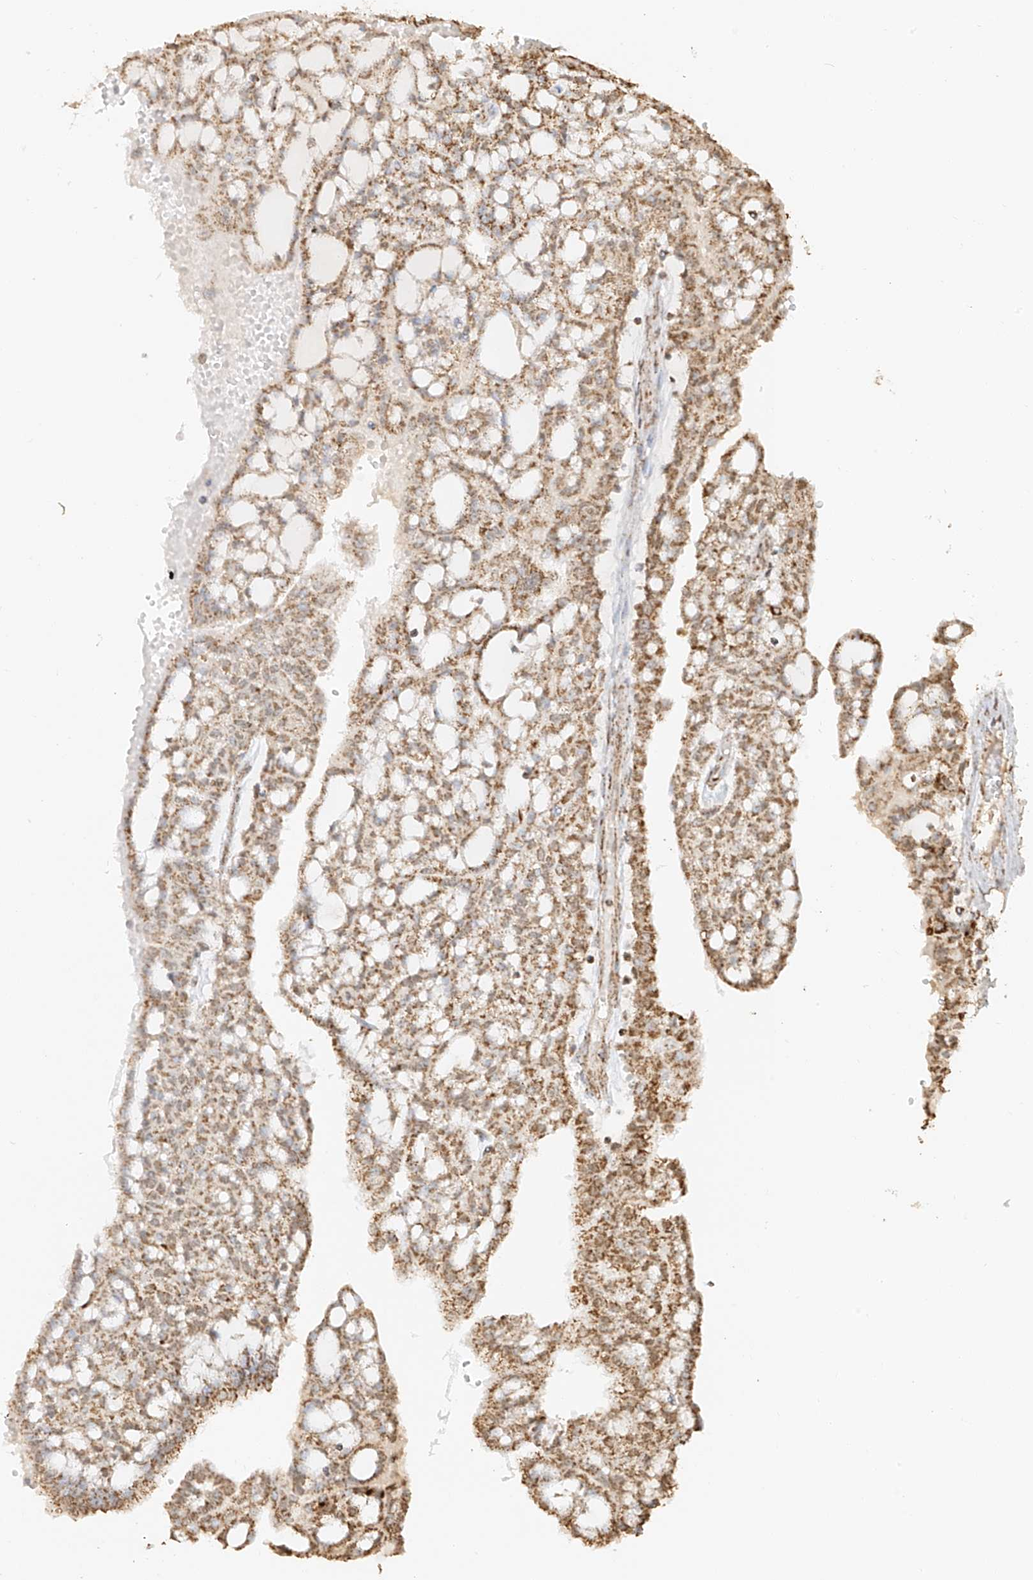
{"staining": {"intensity": "moderate", "quantity": ">75%", "location": "cytoplasmic/membranous"}, "tissue": "renal cancer", "cell_type": "Tumor cells", "image_type": "cancer", "snomed": [{"axis": "morphology", "description": "Adenocarcinoma, NOS"}, {"axis": "topography", "description": "Kidney"}], "caption": "Human renal cancer (adenocarcinoma) stained for a protein (brown) shows moderate cytoplasmic/membranous positive positivity in approximately >75% of tumor cells.", "gene": "MIPEP", "patient": {"sex": "male", "age": 63}}